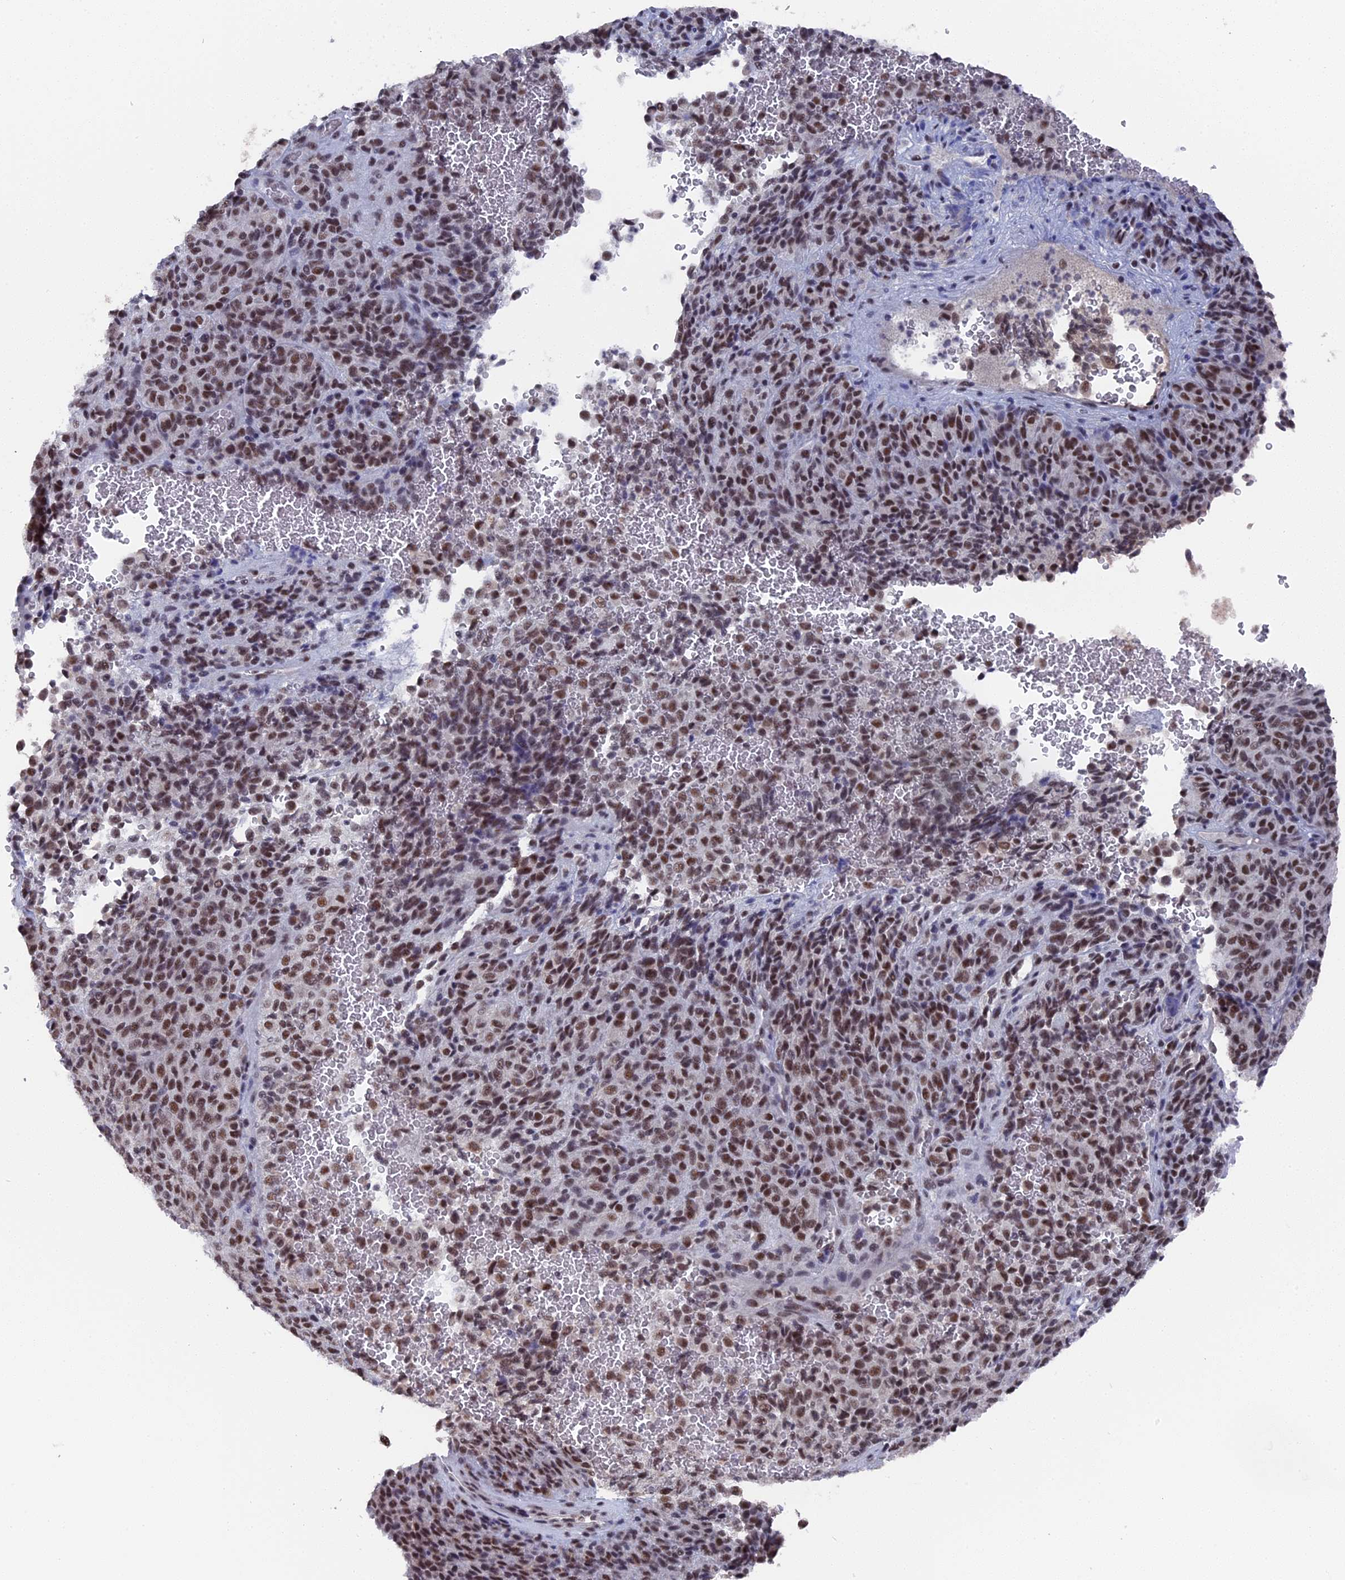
{"staining": {"intensity": "moderate", "quantity": ">75%", "location": "nuclear"}, "tissue": "melanoma", "cell_type": "Tumor cells", "image_type": "cancer", "snomed": [{"axis": "morphology", "description": "Malignant melanoma, Metastatic site"}, {"axis": "topography", "description": "Brain"}], "caption": "A brown stain labels moderate nuclear expression of a protein in melanoma tumor cells. (brown staining indicates protein expression, while blue staining denotes nuclei).", "gene": "SF3A2", "patient": {"sex": "female", "age": 56}}